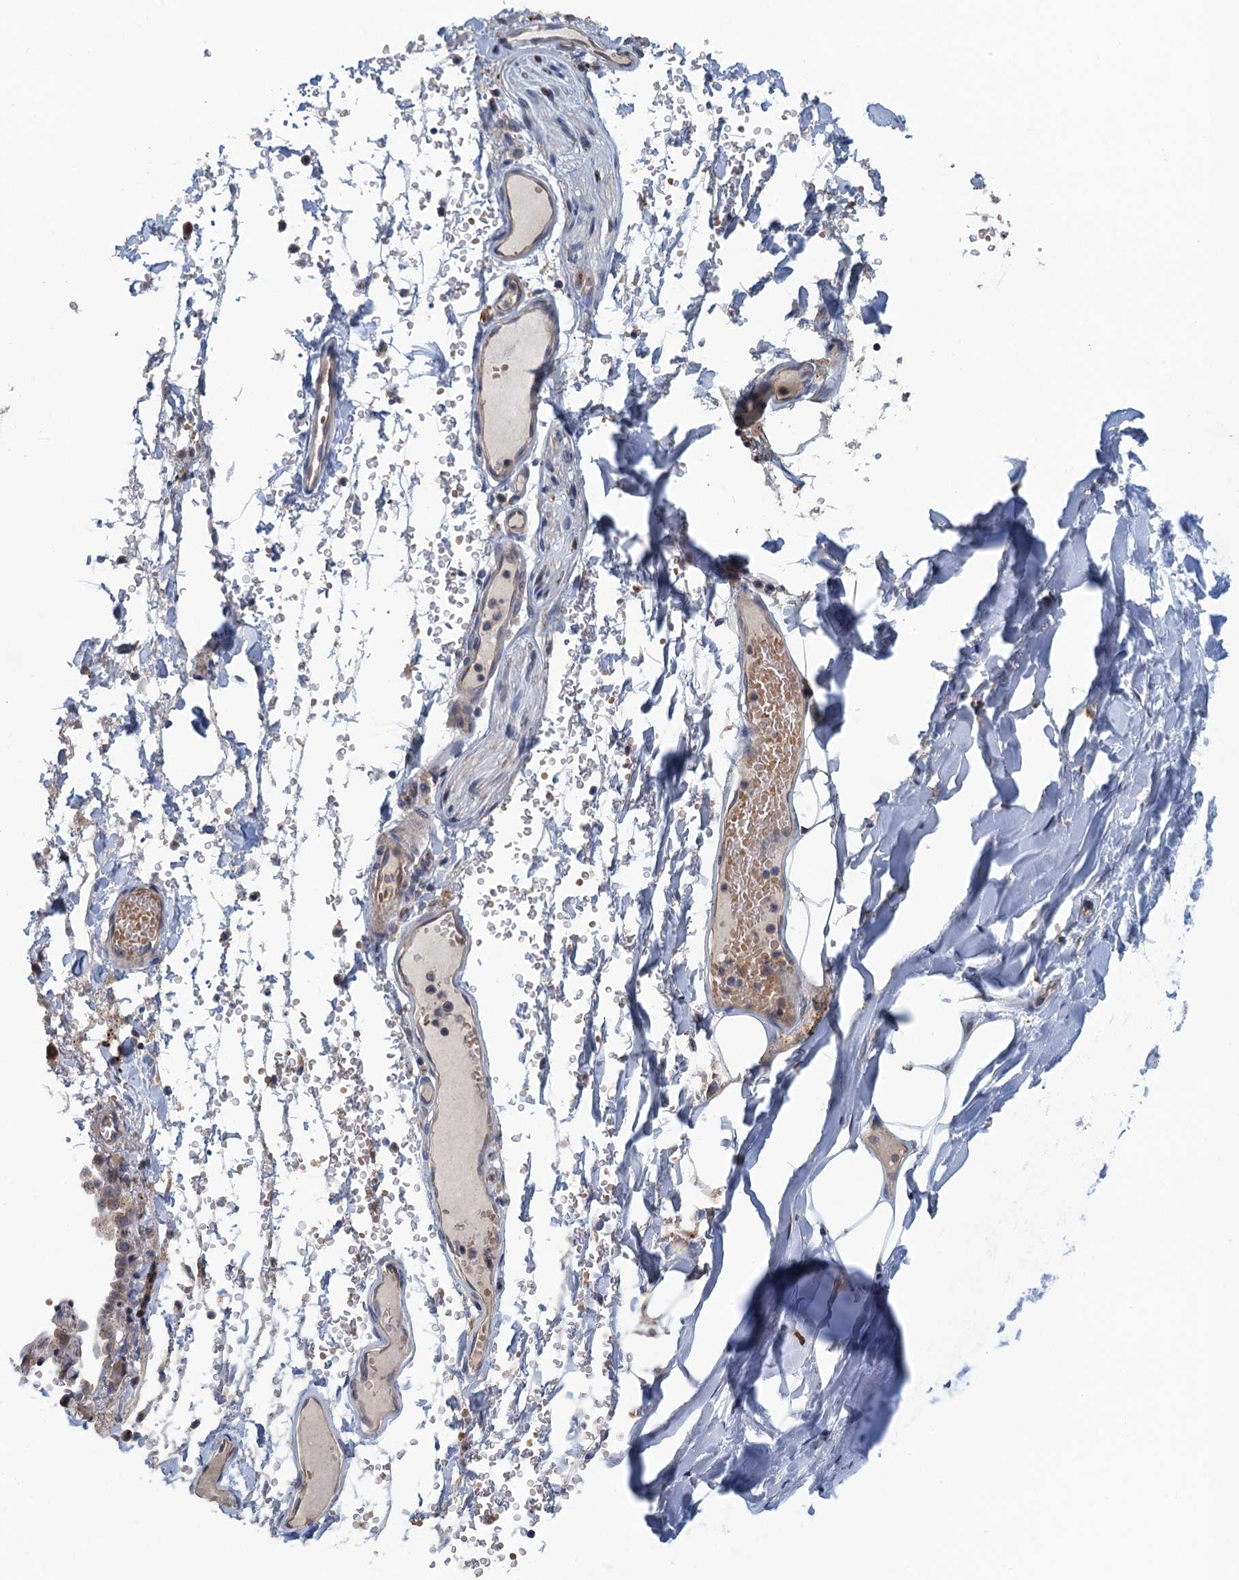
{"staining": {"intensity": "negative", "quantity": "none", "location": "none"}, "tissue": "adipose tissue", "cell_type": "Adipocytes", "image_type": "normal", "snomed": [{"axis": "morphology", "description": "Normal tissue, NOS"}, {"axis": "topography", "description": "Lymph node"}, {"axis": "topography", "description": "Cartilage tissue"}, {"axis": "topography", "description": "Bronchus"}], "caption": "Protein analysis of unremarkable adipose tissue shows no significant positivity in adipocytes.", "gene": "KBTBD8", "patient": {"sex": "male", "age": 63}}